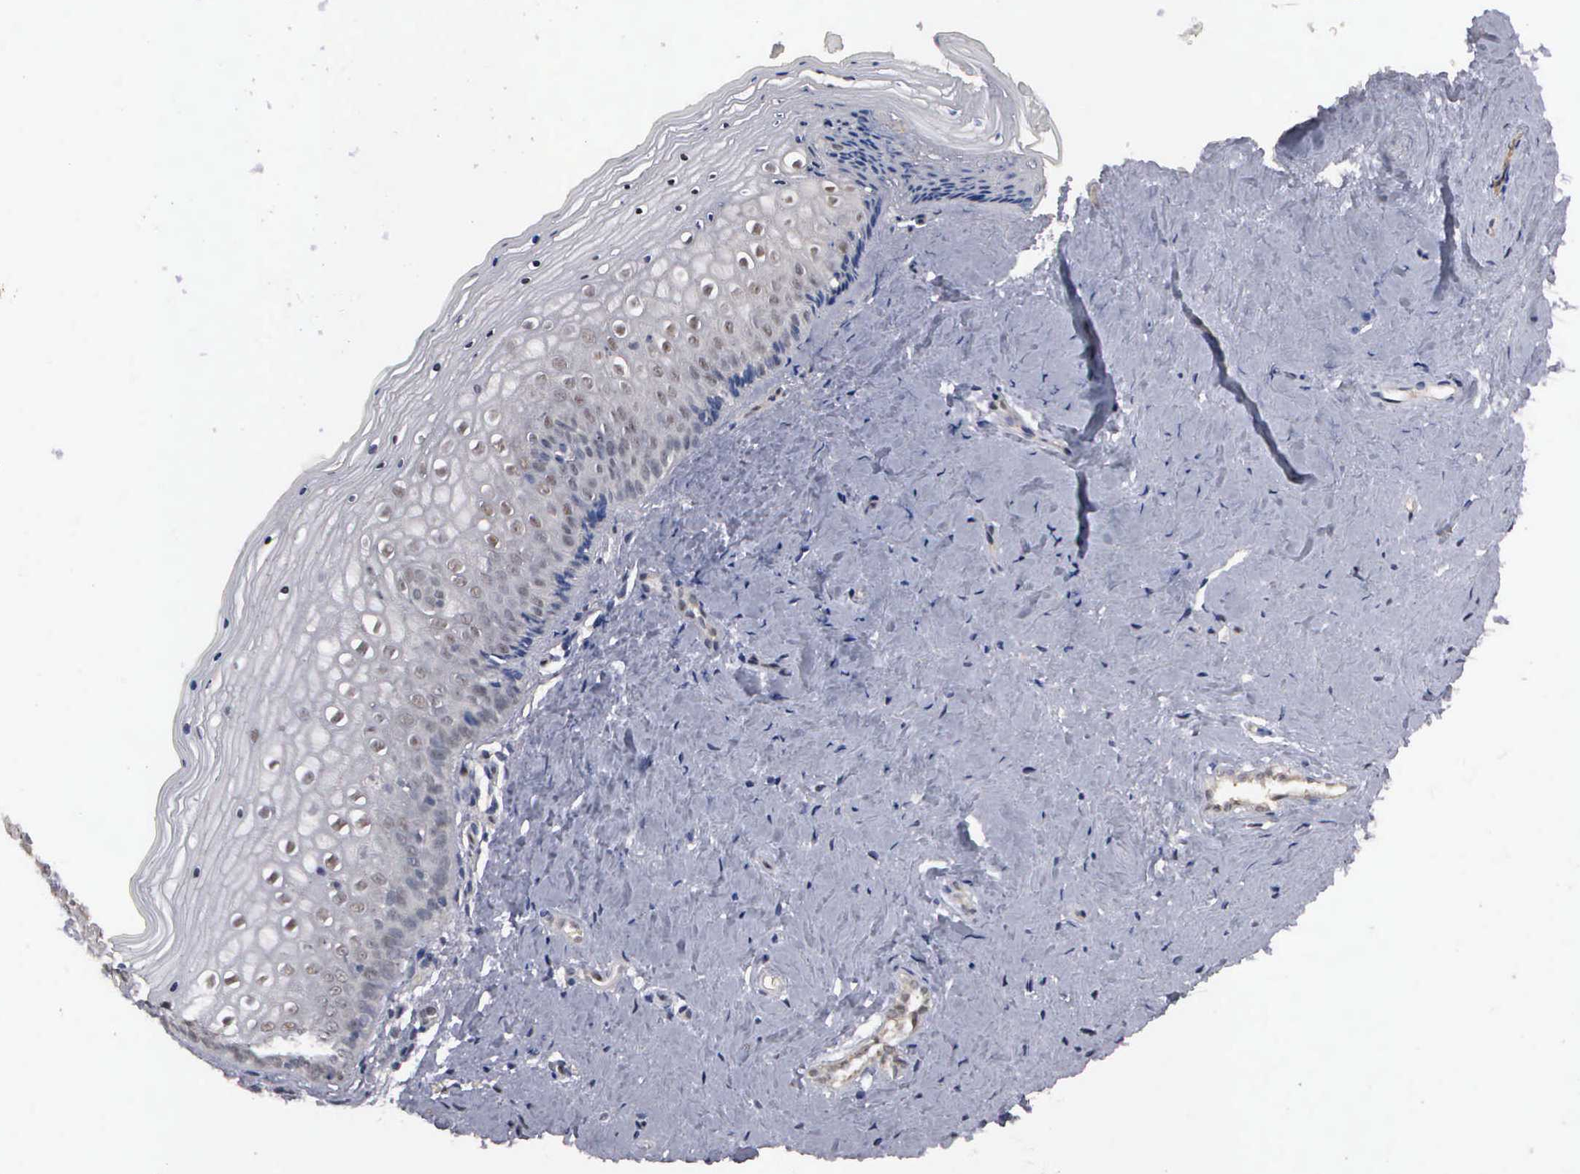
{"staining": {"intensity": "moderate", "quantity": "<25%", "location": "nuclear"}, "tissue": "vagina", "cell_type": "Squamous epithelial cells", "image_type": "normal", "snomed": [{"axis": "morphology", "description": "Normal tissue, NOS"}, {"axis": "topography", "description": "Vagina"}], "caption": "Moderate nuclear expression is appreciated in approximately <25% of squamous epithelial cells in benign vagina.", "gene": "ZBTB33", "patient": {"sex": "female", "age": 46}}